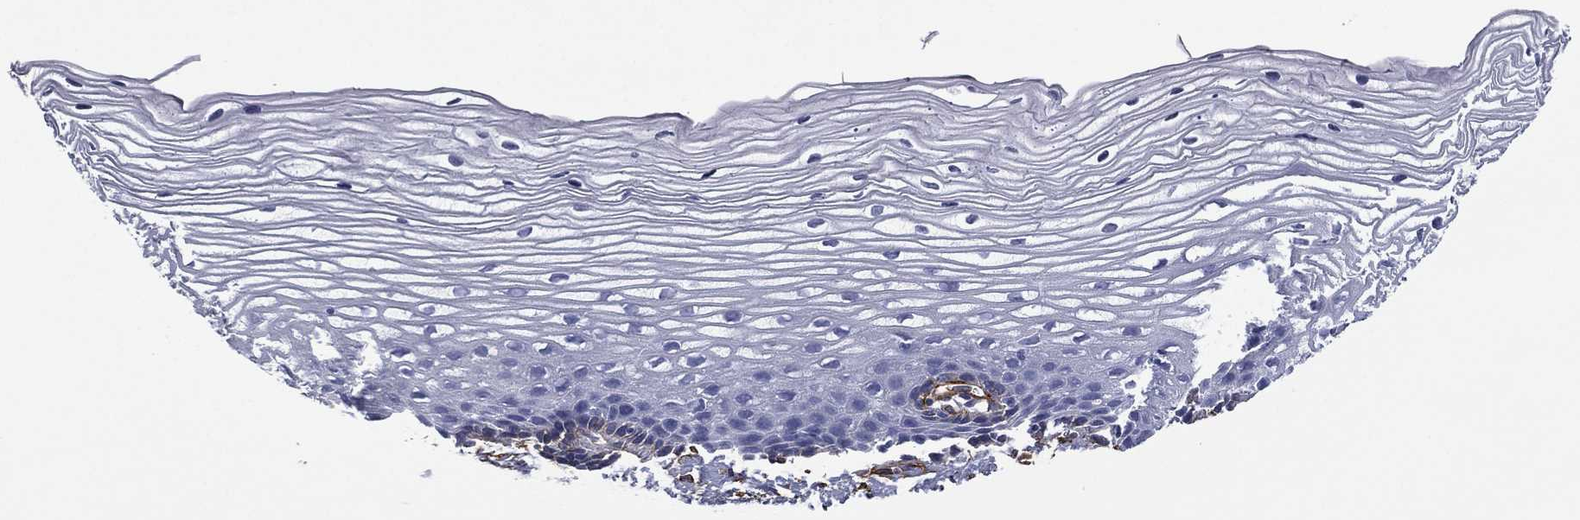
{"staining": {"intensity": "negative", "quantity": "none", "location": "none"}, "tissue": "cervix", "cell_type": "Glandular cells", "image_type": "normal", "snomed": [{"axis": "morphology", "description": "Normal tissue, NOS"}, {"axis": "topography", "description": "Cervix"}], "caption": "A photomicrograph of cervix stained for a protein demonstrates no brown staining in glandular cells.", "gene": "CAVIN3", "patient": {"sex": "female", "age": 40}}